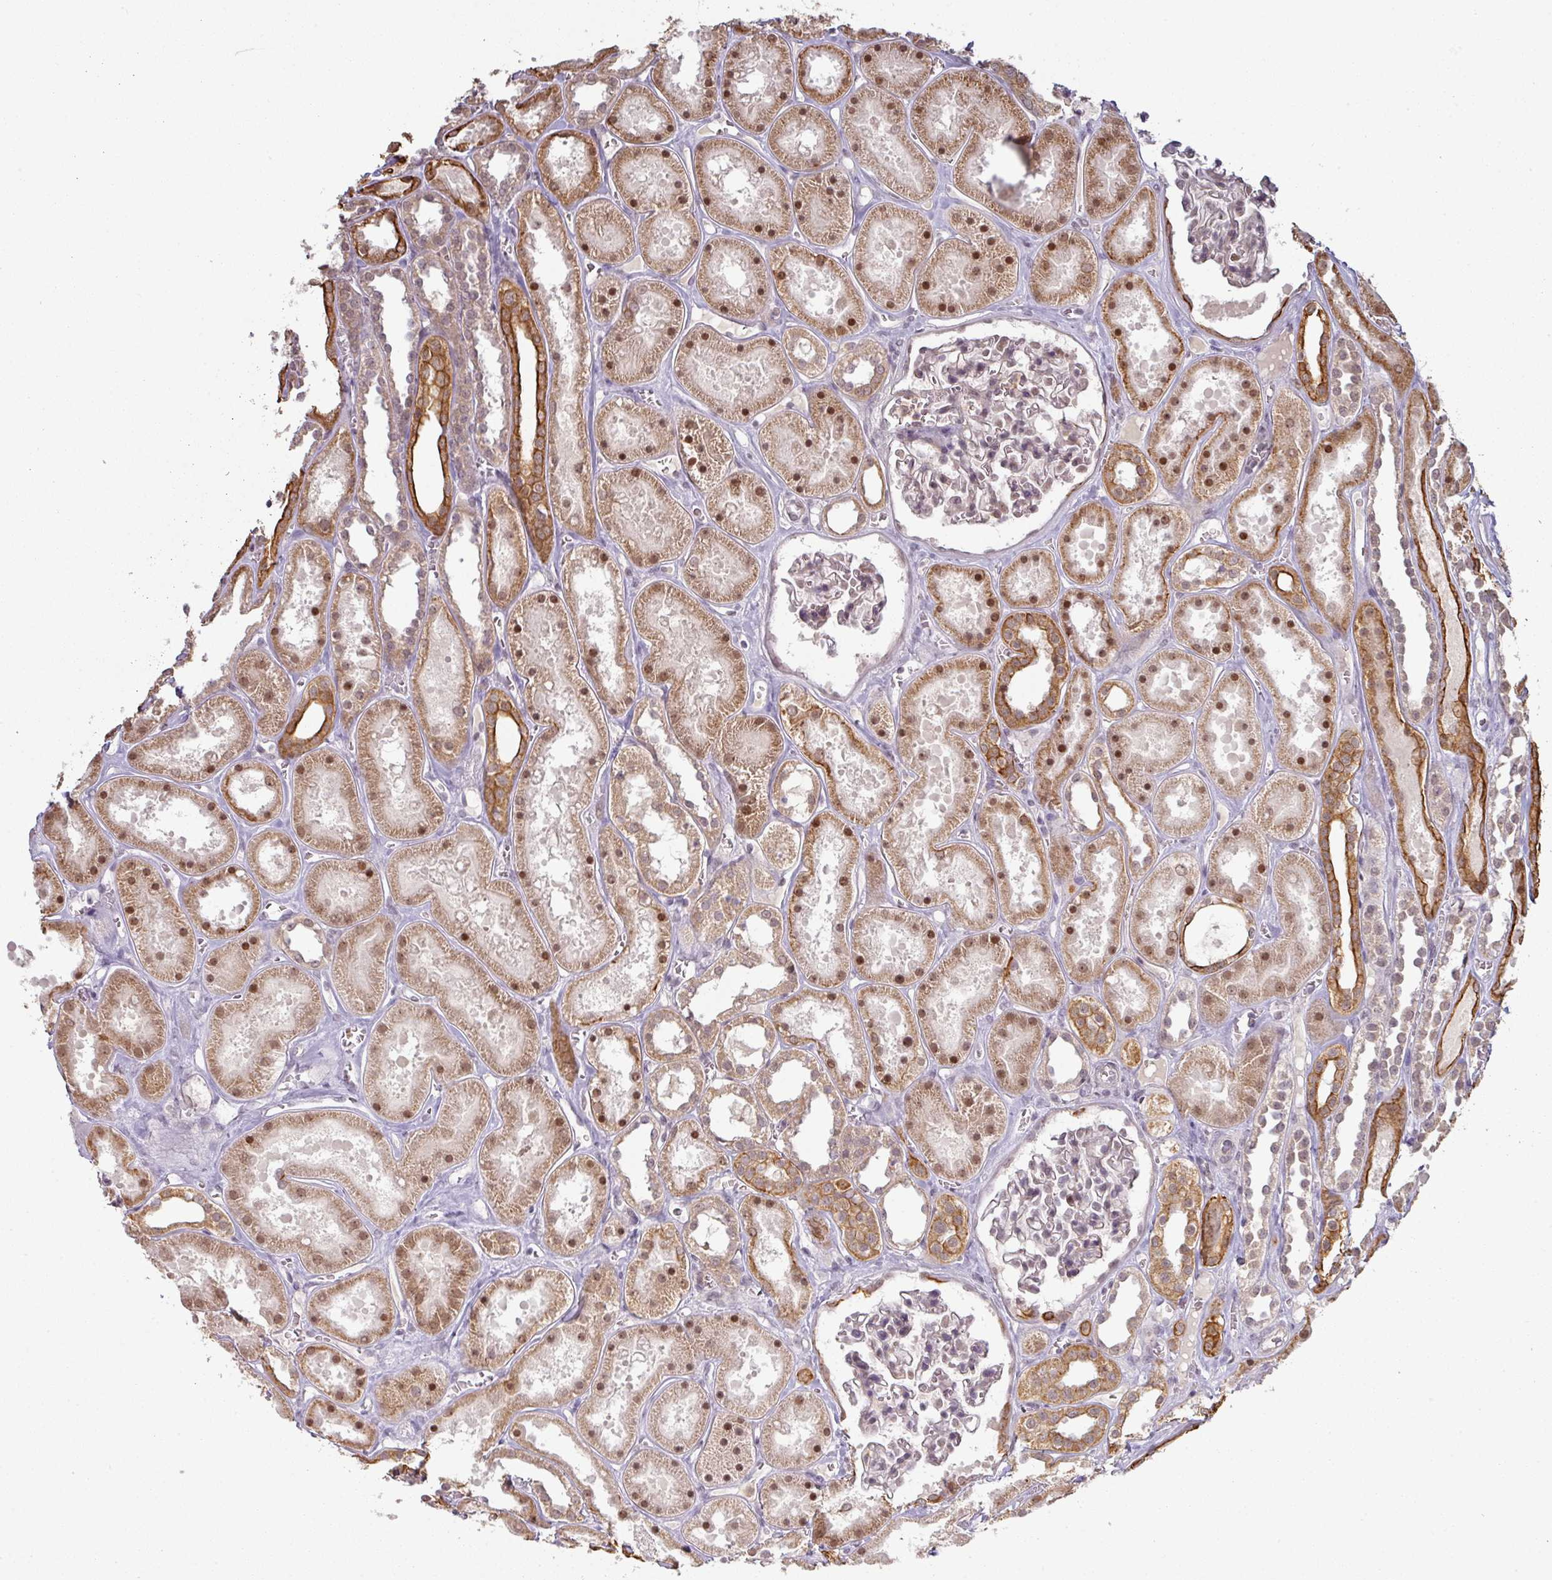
{"staining": {"intensity": "moderate", "quantity": "<25%", "location": "cytoplasmic/membranous"}, "tissue": "kidney", "cell_type": "Cells in glomeruli", "image_type": "normal", "snomed": [{"axis": "morphology", "description": "Normal tissue, NOS"}, {"axis": "topography", "description": "Kidney"}], "caption": "There is low levels of moderate cytoplasmic/membranous staining in cells in glomeruli of benign kidney, as demonstrated by immunohistochemical staining (brown color).", "gene": "GTF2H3", "patient": {"sex": "female", "age": 41}}